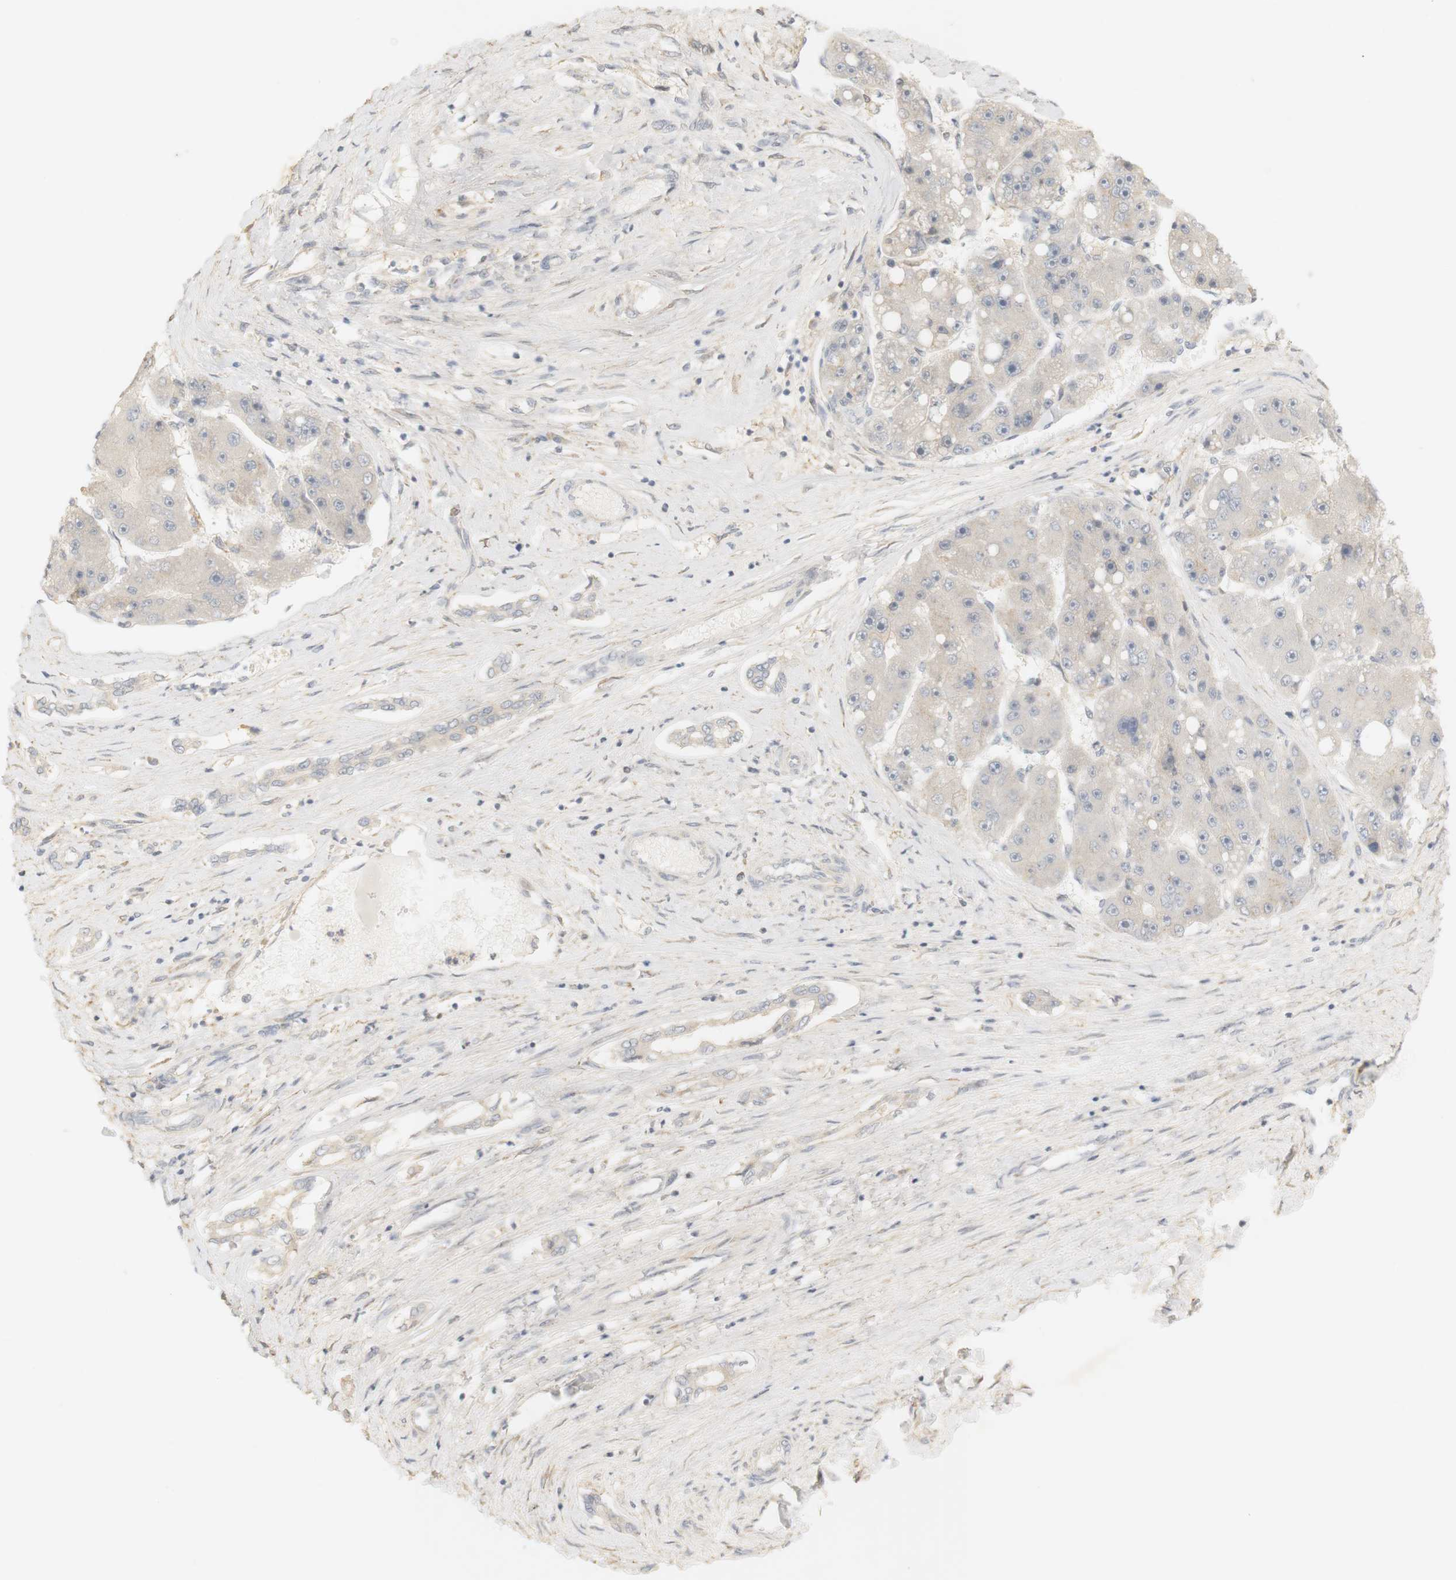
{"staining": {"intensity": "negative", "quantity": "none", "location": "none"}, "tissue": "liver cancer", "cell_type": "Tumor cells", "image_type": "cancer", "snomed": [{"axis": "morphology", "description": "Carcinoma, Hepatocellular, NOS"}, {"axis": "topography", "description": "Liver"}], "caption": "This is a histopathology image of IHC staining of liver cancer, which shows no staining in tumor cells.", "gene": "RTN3", "patient": {"sex": "female", "age": 61}}